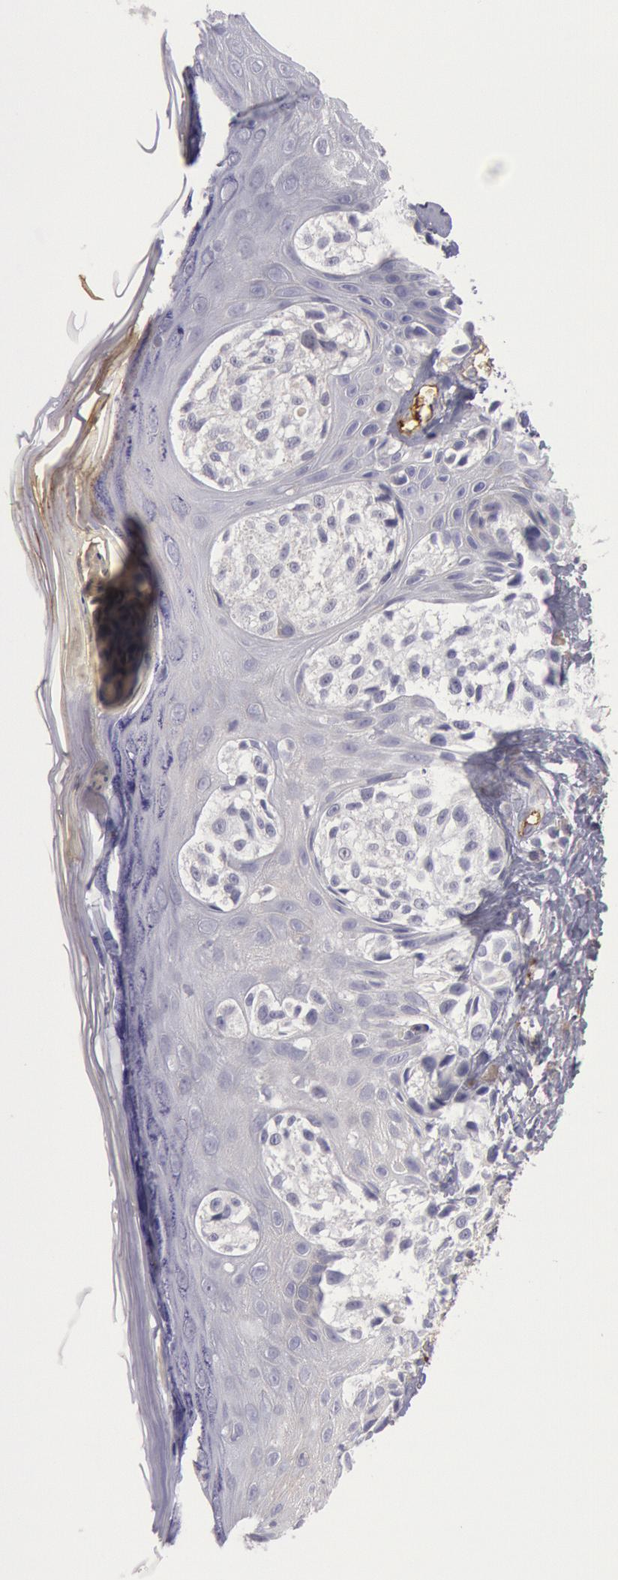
{"staining": {"intensity": "negative", "quantity": "none", "location": "none"}, "tissue": "melanoma", "cell_type": "Tumor cells", "image_type": "cancer", "snomed": [{"axis": "morphology", "description": "Malignant melanoma, NOS"}, {"axis": "topography", "description": "Skin"}], "caption": "Tumor cells show no significant protein staining in malignant melanoma. The staining is performed using DAB (3,3'-diaminobenzidine) brown chromogen with nuclei counter-stained in using hematoxylin.", "gene": "IGHA1", "patient": {"sex": "male", "age": 57}}